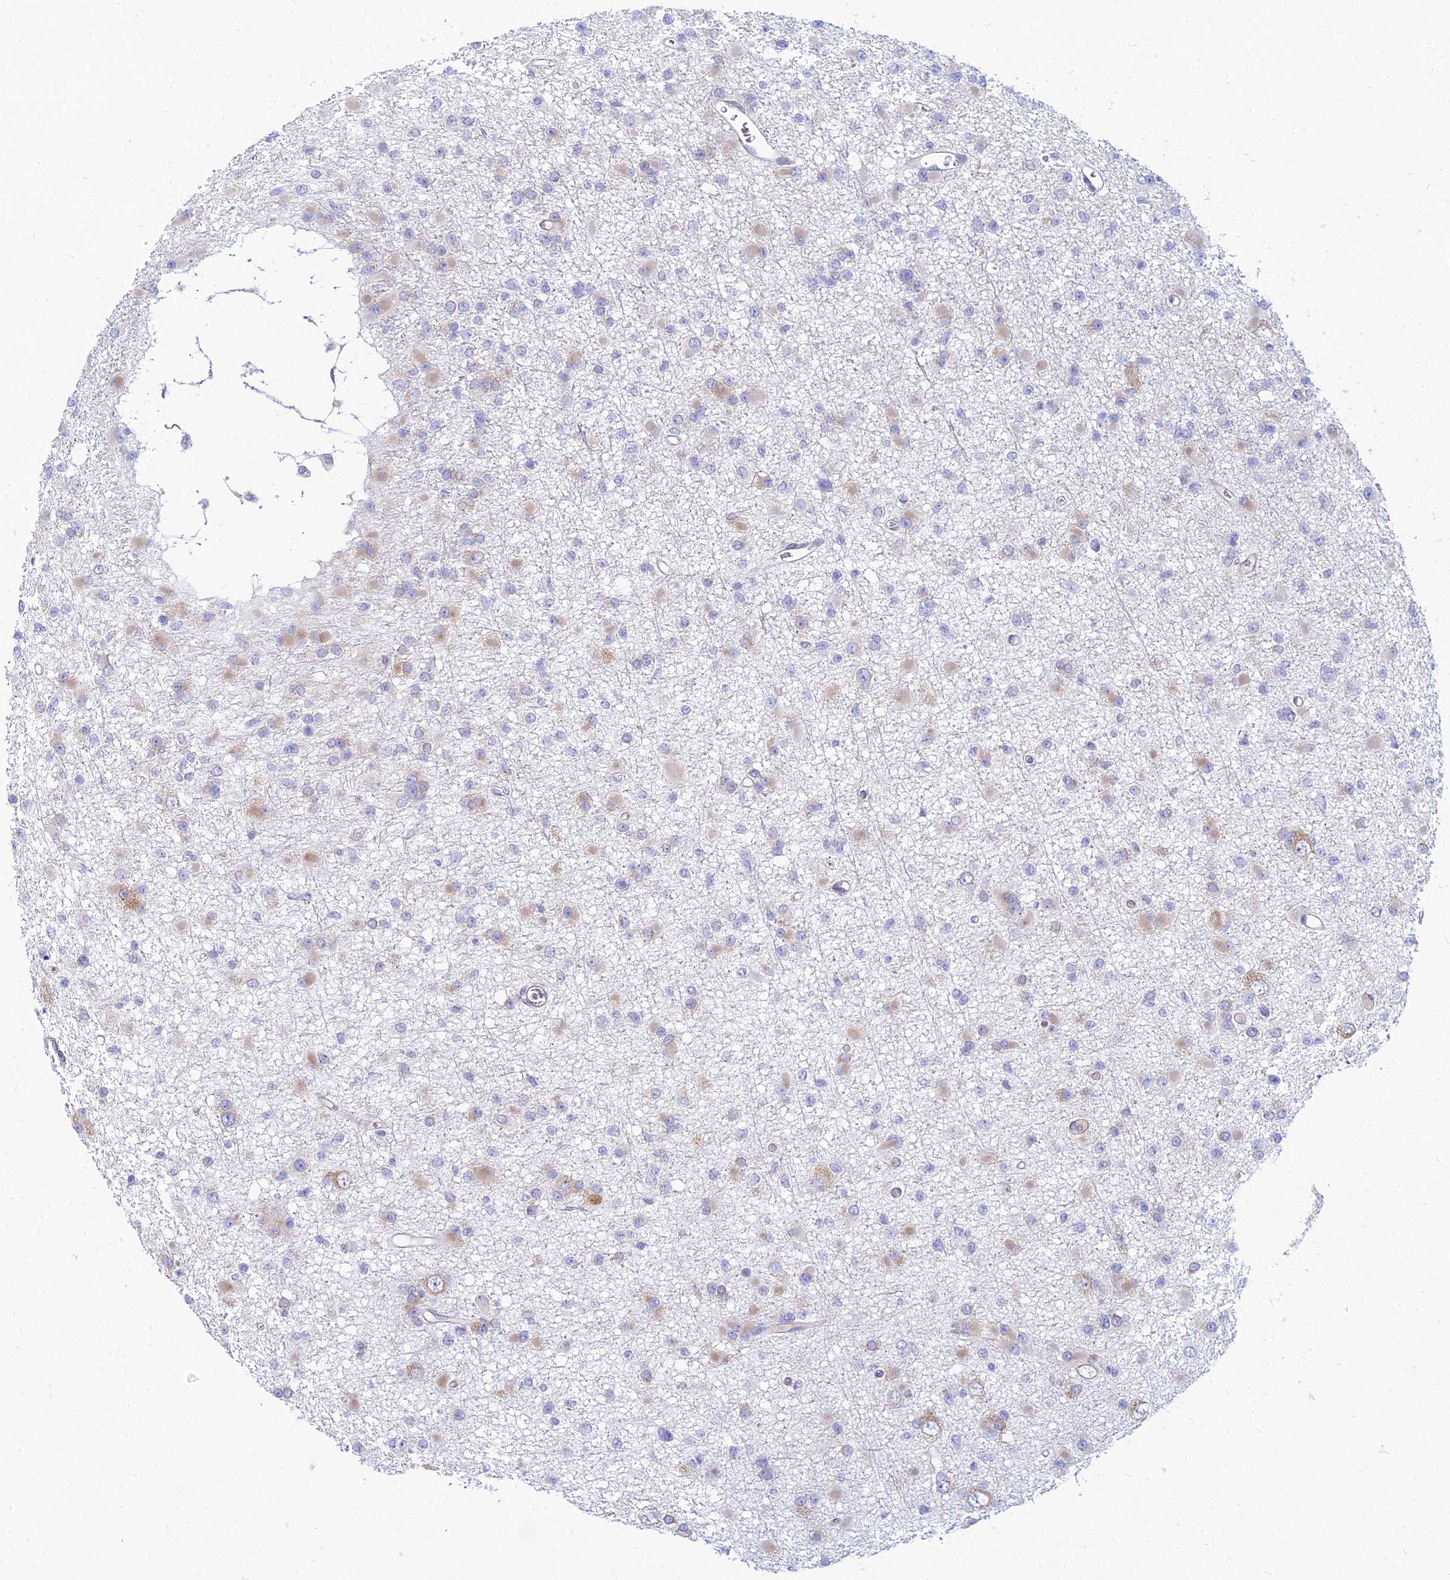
{"staining": {"intensity": "weak", "quantity": "25%-75%", "location": "cytoplasmic/membranous"}, "tissue": "glioma", "cell_type": "Tumor cells", "image_type": "cancer", "snomed": [{"axis": "morphology", "description": "Glioma, malignant, Low grade"}, {"axis": "topography", "description": "Brain"}], "caption": "Immunohistochemistry histopathology image of malignant glioma (low-grade) stained for a protein (brown), which displays low levels of weak cytoplasmic/membranous expression in about 25%-75% of tumor cells.", "gene": "TXLNA", "patient": {"sex": "female", "age": 22}}